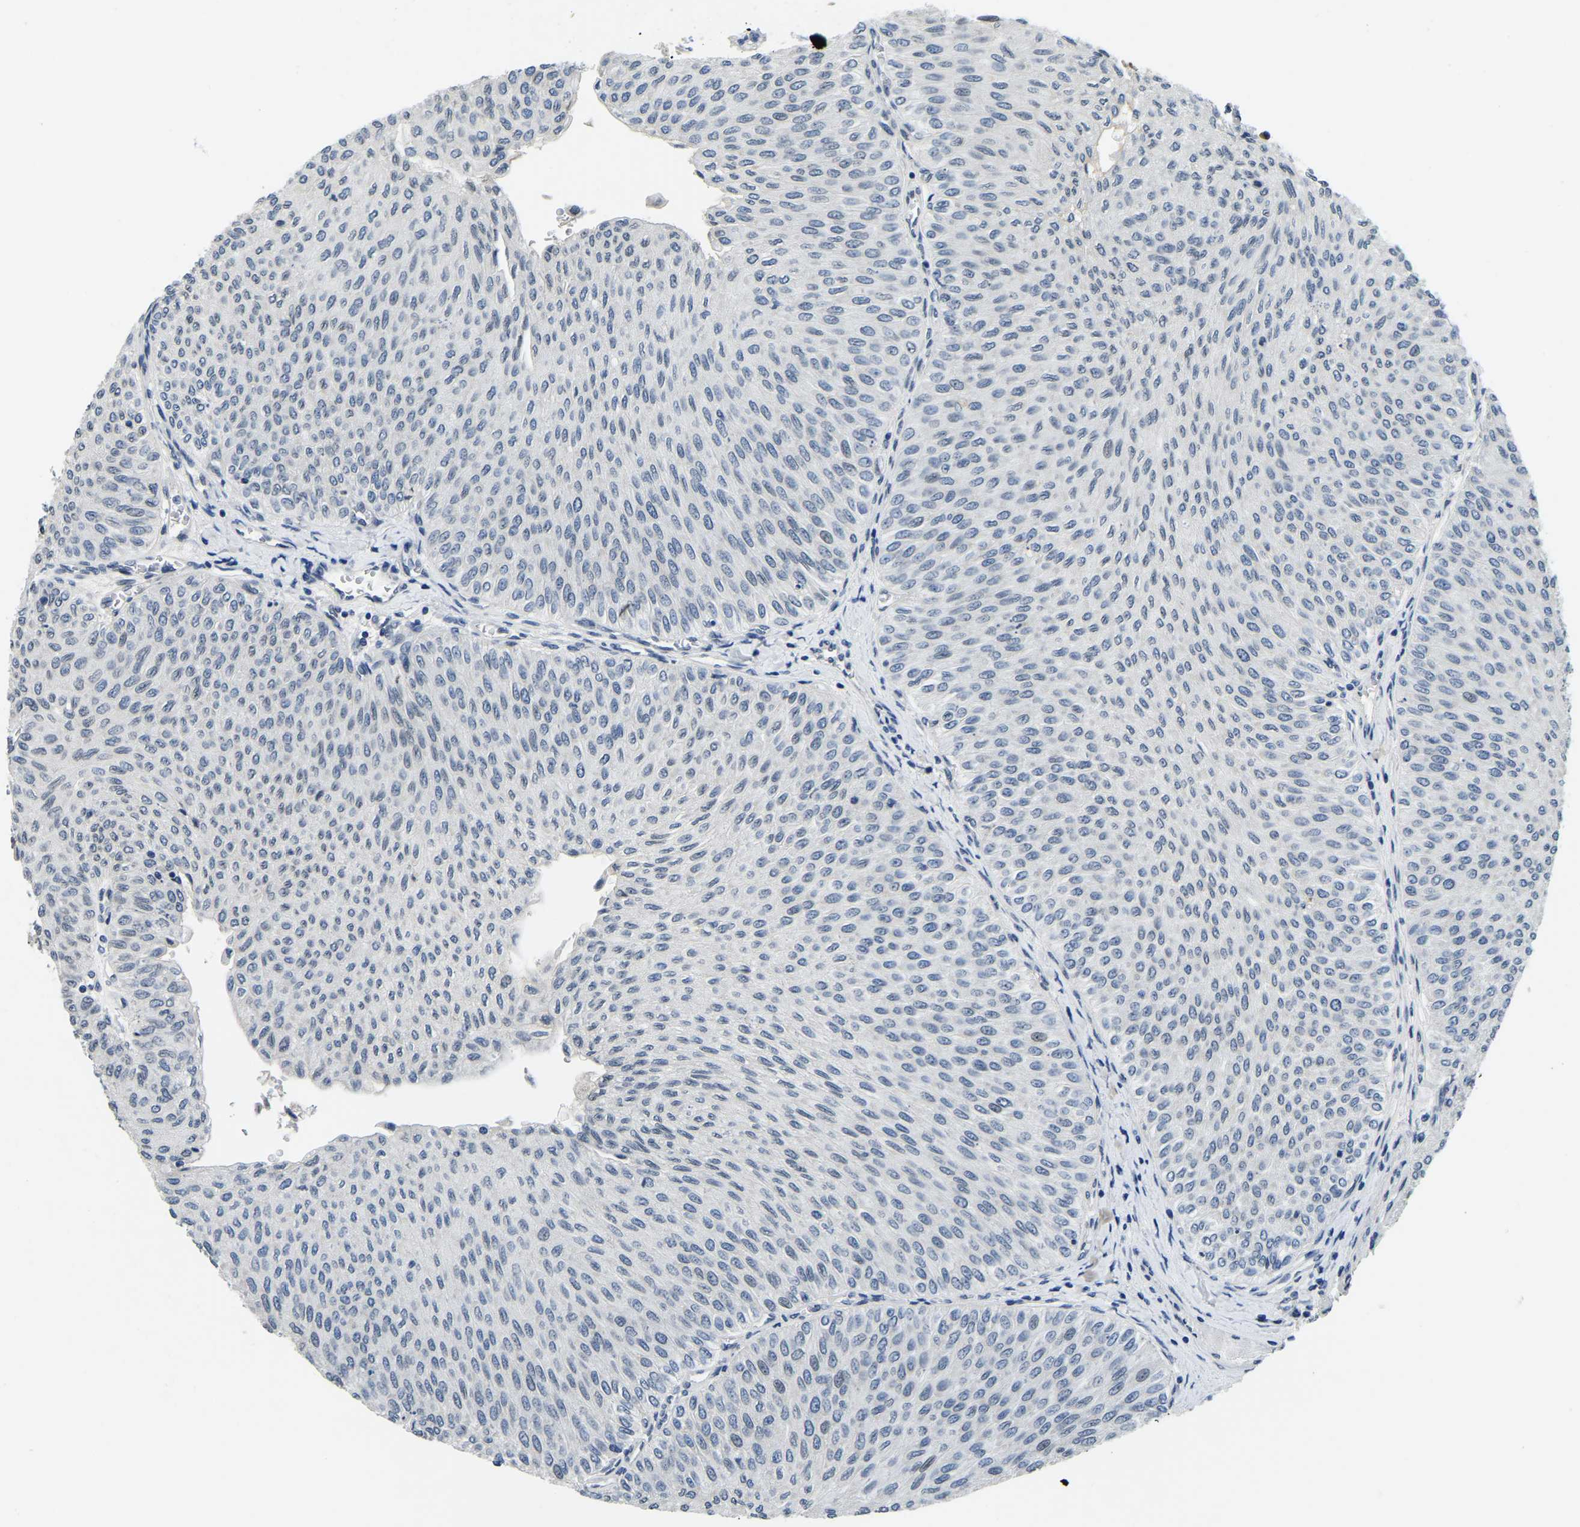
{"staining": {"intensity": "negative", "quantity": "none", "location": "none"}, "tissue": "urothelial cancer", "cell_type": "Tumor cells", "image_type": "cancer", "snomed": [{"axis": "morphology", "description": "Urothelial carcinoma, Low grade"}, {"axis": "topography", "description": "Urinary bladder"}], "caption": "Human urothelial carcinoma (low-grade) stained for a protein using immunohistochemistry (IHC) displays no positivity in tumor cells.", "gene": "RANBP2", "patient": {"sex": "male", "age": 78}}